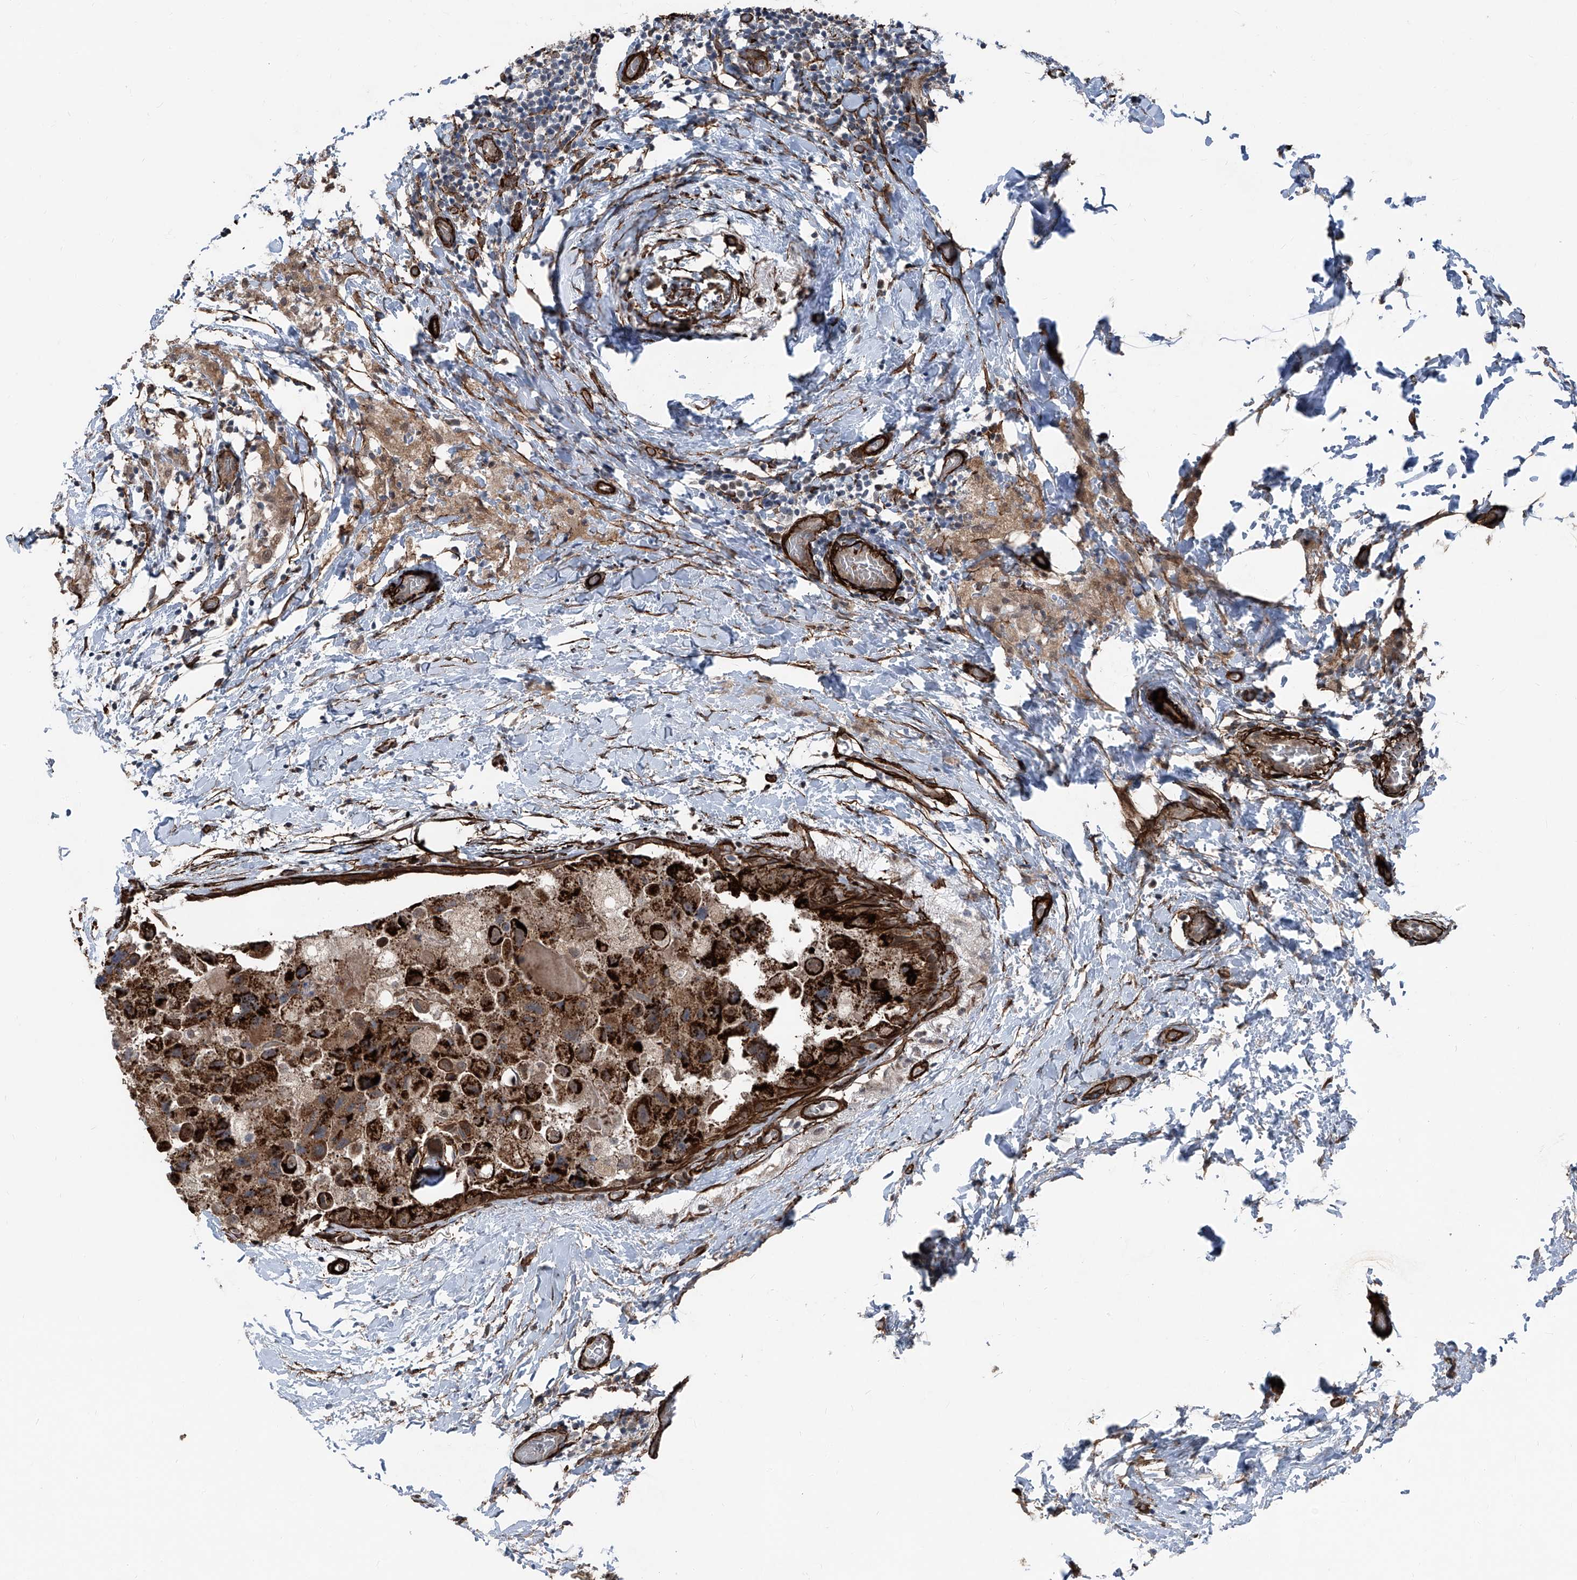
{"staining": {"intensity": "strong", "quantity": ">75%", "location": "cytoplasmic/membranous"}, "tissue": "breast cancer", "cell_type": "Tumor cells", "image_type": "cancer", "snomed": [{"axis": "morphology", "description": "Duct carcinoma"}, {"axis": "topography", "description": "Breast"}], "caption": "DAB immunohistochemical staining of breast intraductal carcinoma demonstrates strong cytoplasmic/membranous protein staining in approximately >75% of tumor cells. The staining was performed using DAB (3,3'-diaminobenzidine), with brown indicating positive protein expression. Nuclei are stained blue with hematoxylin.", "gene": "COA7", "patient": {"sex": "female", "age": 62}}